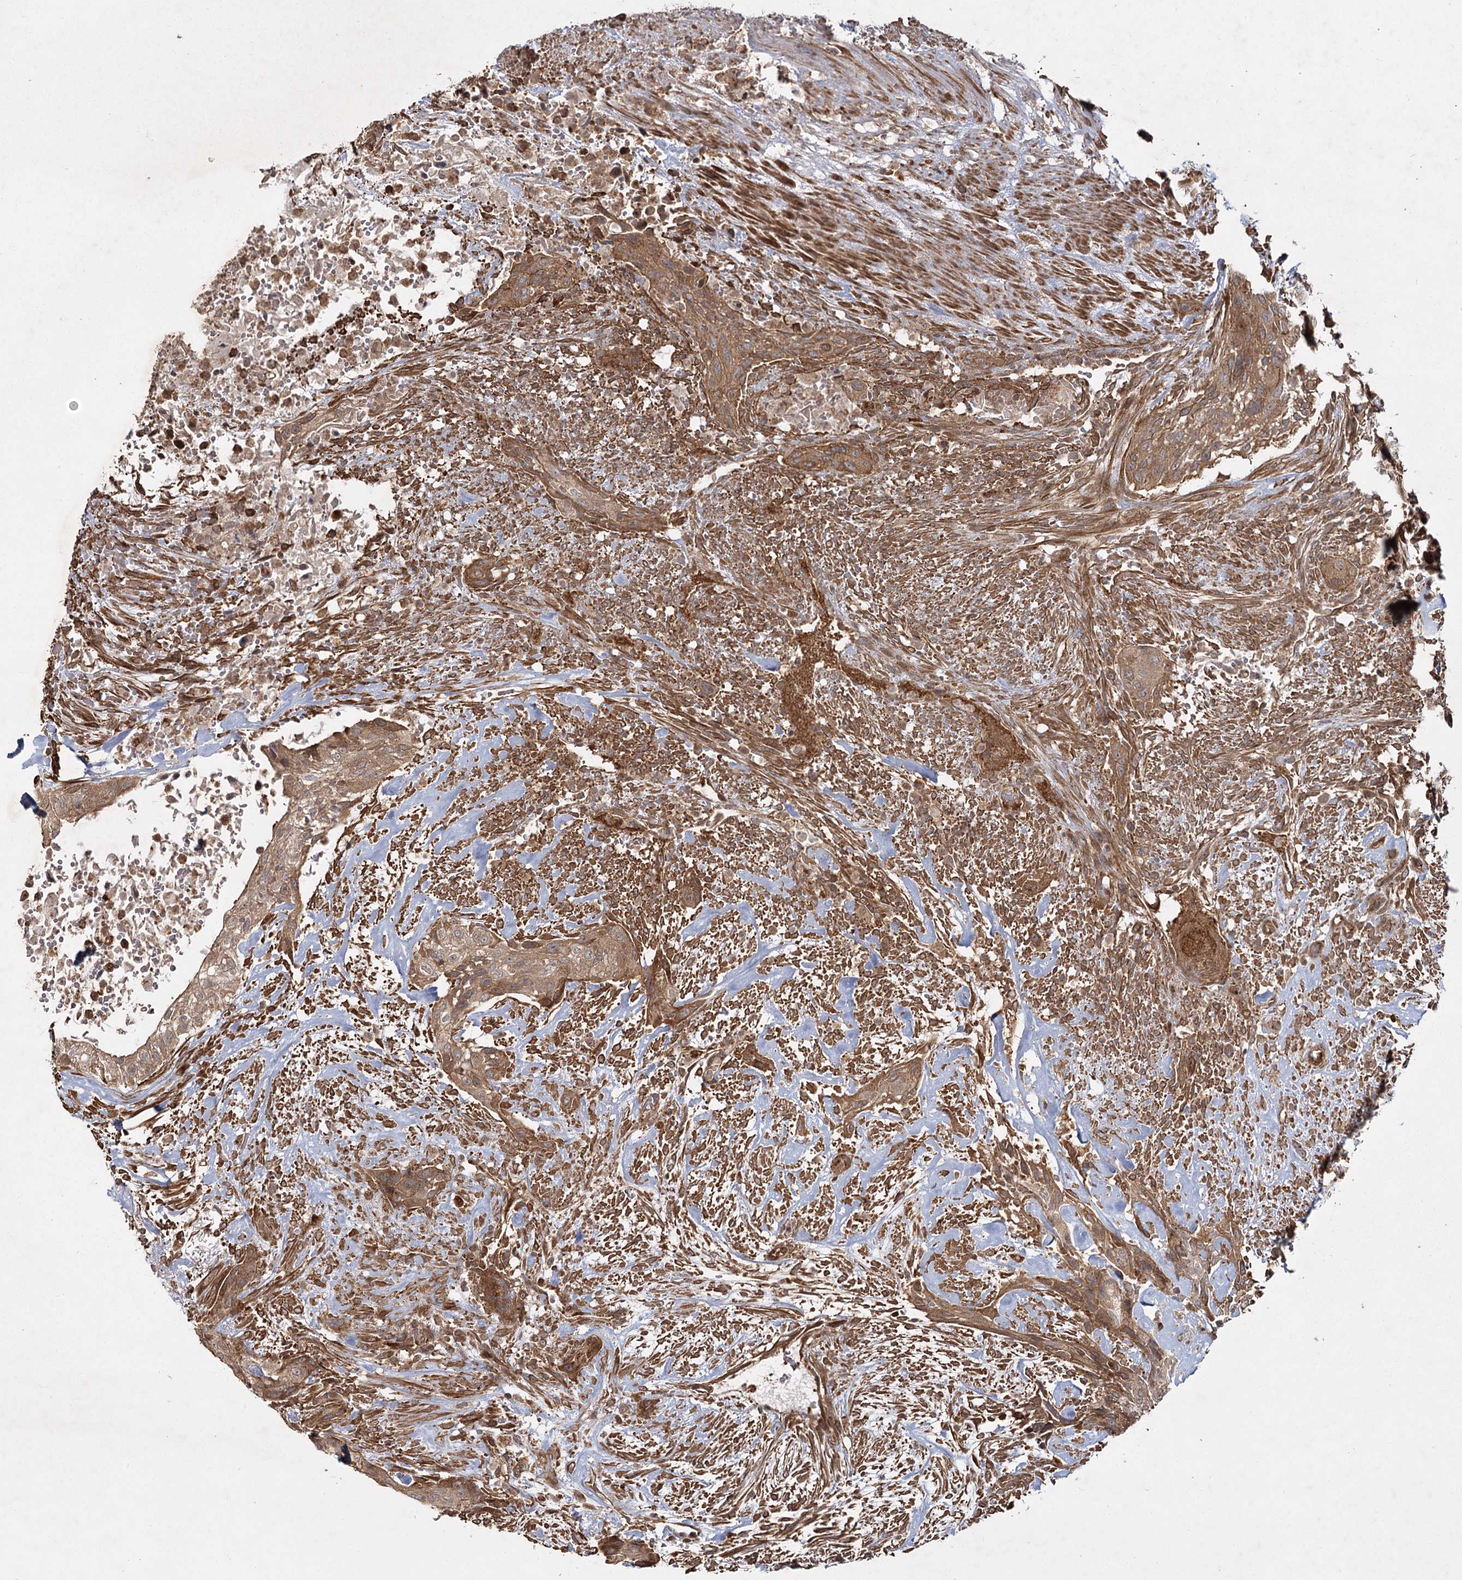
{"staining": {"intensity": "moderate", "quantity": ">75%", "location": "cytoplasmic/membranous"}, "tissue": "urothelial cancer", "cell_type": "Tumor cells", "image_type": "cancer", "snomed": [{"axis": "morphology", "description": "Urothelial carcinoma, High grade"}, {"axis": "topography", "description": "Urinary bladder"}], "caption": "High-grade urothelial carcinoma was stained to show a protein in brown. There is medium levels of moderate cytoplasmic/membranous positivity in about >75% of tumor cells.", "gene": "MDFIC", "patient": {"sex": "male", "age": 35}}